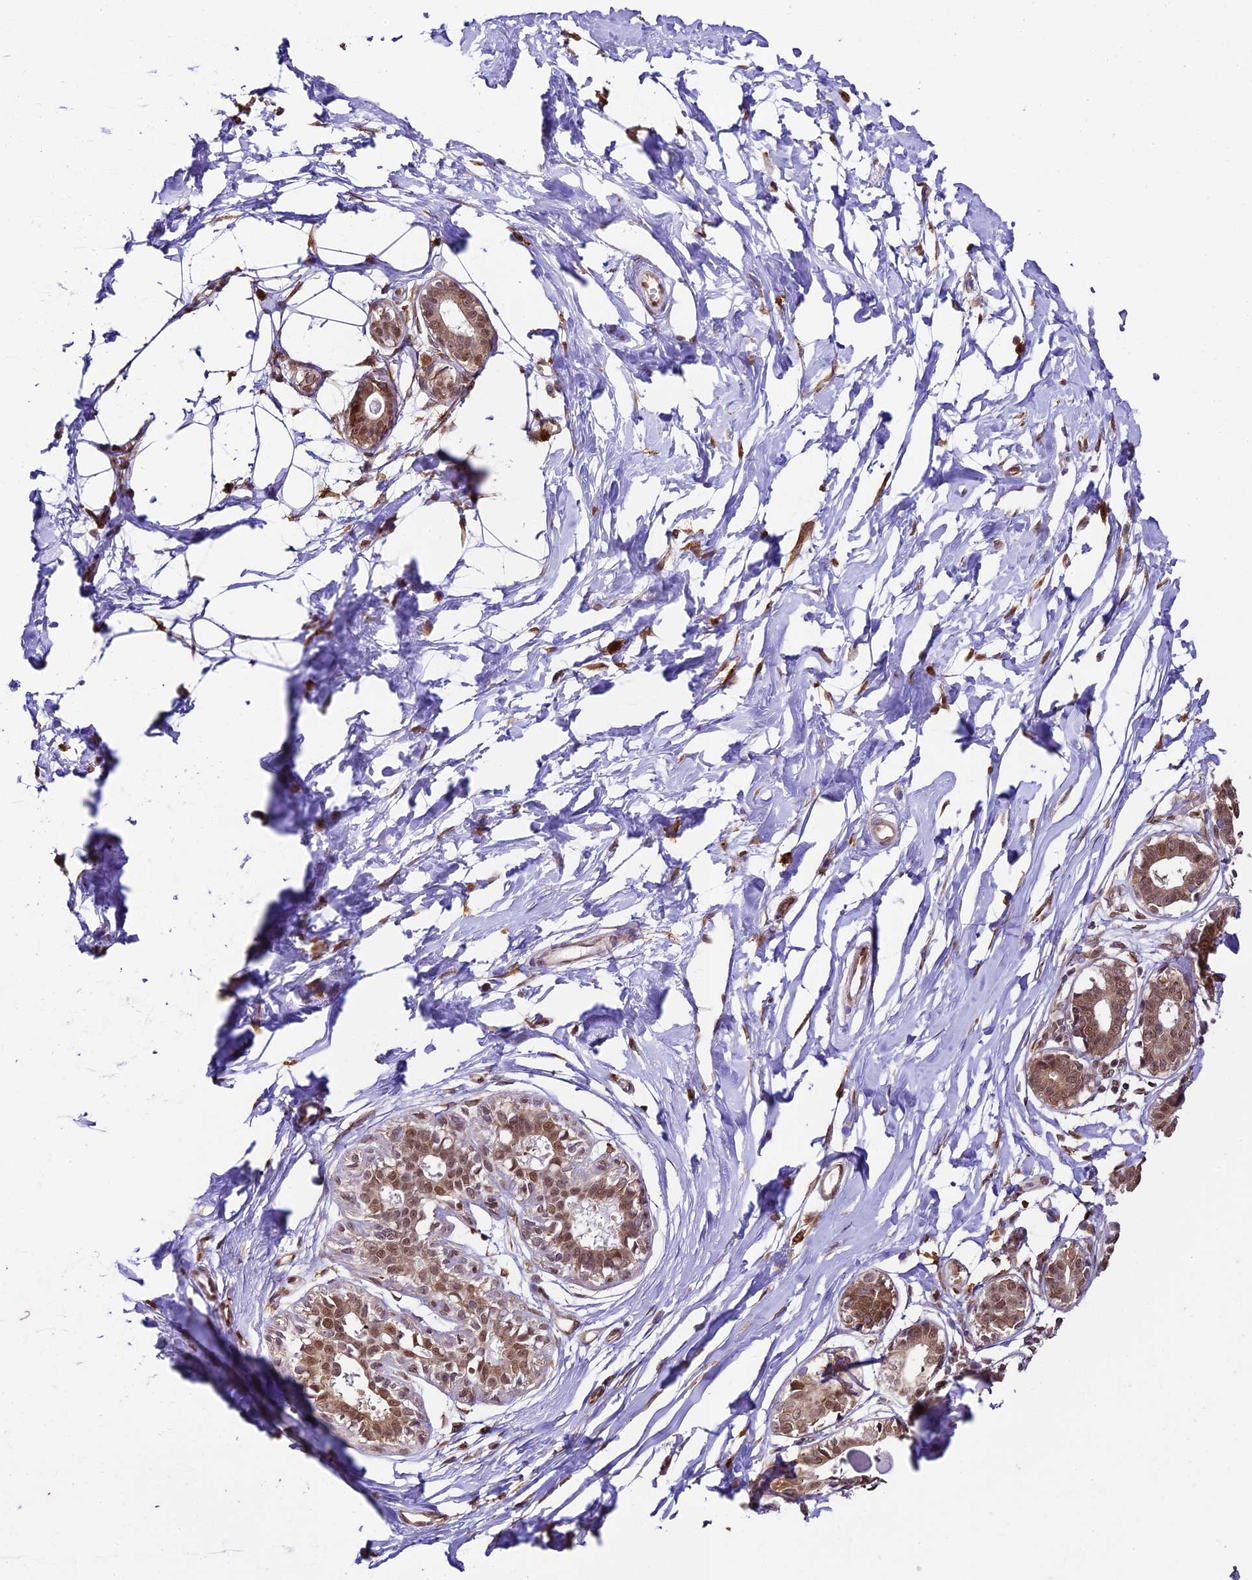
{"staining": {"intensity": "moderate", "quantity": "25%-75%", "location": "nuclear"}, "tissue": "breast", "cell_type": "Adipocytes", "image_type": "normal", "snomed": [{"axis": "morphology", "description": "Normal tissue, NOS"}, {"axis": "topography", "description": "Breast"}], "caption": "Brown immunohistochemical staining in unremarkable breast displays moderate nuclear positivity in about 25%-75% of adipocytes.", "gene": "TRIM22", "patient": {"sex": "female", "age": 45}}